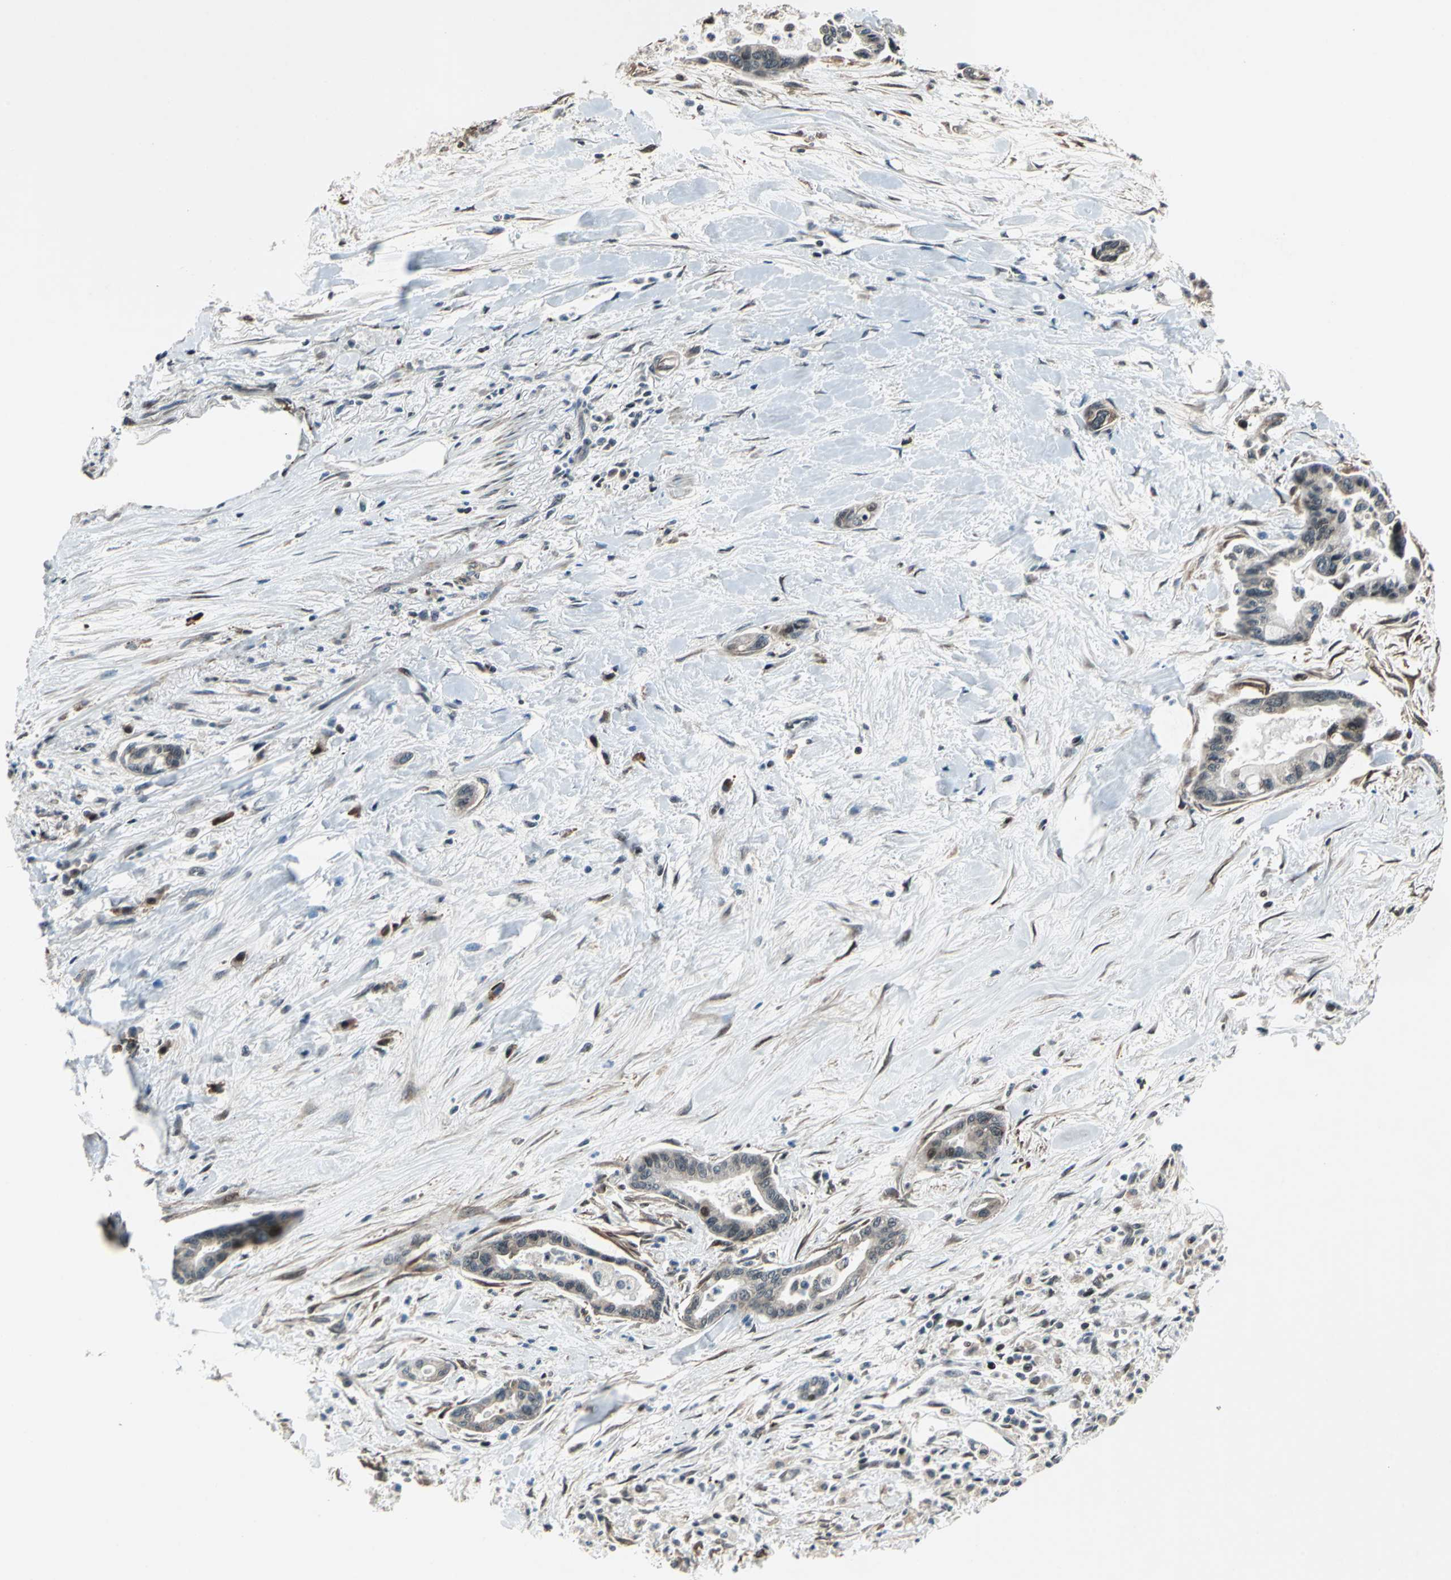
{"staining": {"intensity": "weak", "quantity": "25%-75%", "location": "cytoplasmic/membranous"}, "tissue": "pancreatic cancer", "cell_type": "Tumor cells", "image_type": "cancer", "snomed": [{"axis": "morphology", "description": "Adenocarcinoma, NOS"}, {"axis": "topography", "description": "Pancreas"}], "caption": "This photomicrograph exhibits immunohistochemistry (IHC) staining of adenocarcinoma (pancreatic), with low weak cytoplasmic/membranous positivity in approximately 25%-75% of tumor cells.", "gene": "AATF", "patient": {"sex": "male", "age": 70}}